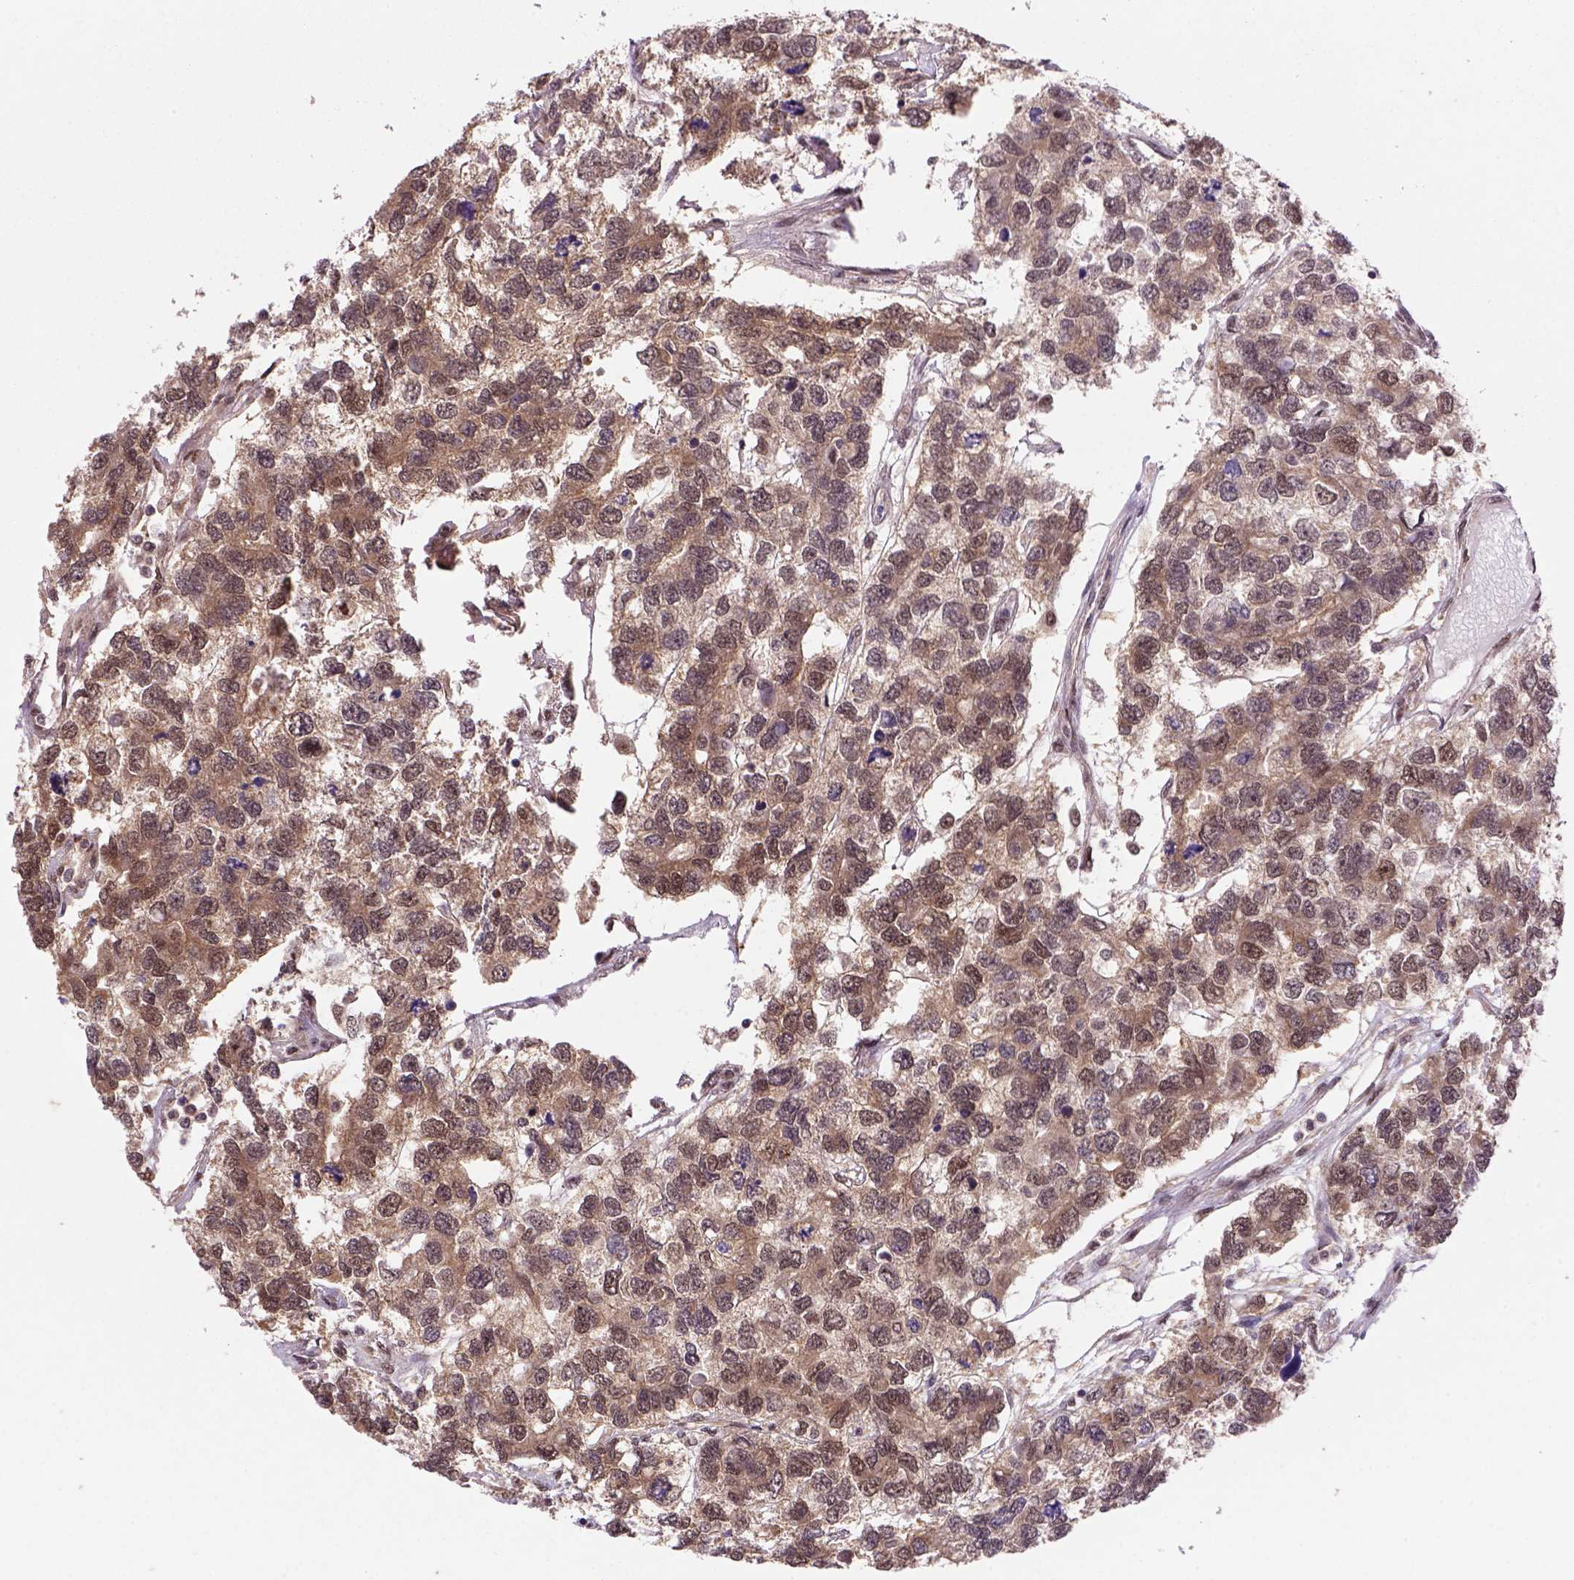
{"staining": {"intensity": "strong", "quantity": ">75%", "location": "cytoplasmic/membranous,nuclear"}, "tissue": "testis cancer", "cell_type": "Tumor cells", "image_type": "cancer", "snomed": [{"axis": "morphology", "description": "Seminoma, NOS"}, {"axis": "topography", "description": "Testis"}], "caption": "Seminoma (testis) stained with a protein marker exhibits strong staining in tumor cells.", "gene": "PSMC2", "patient": {"sex": "male", "age": 52}}